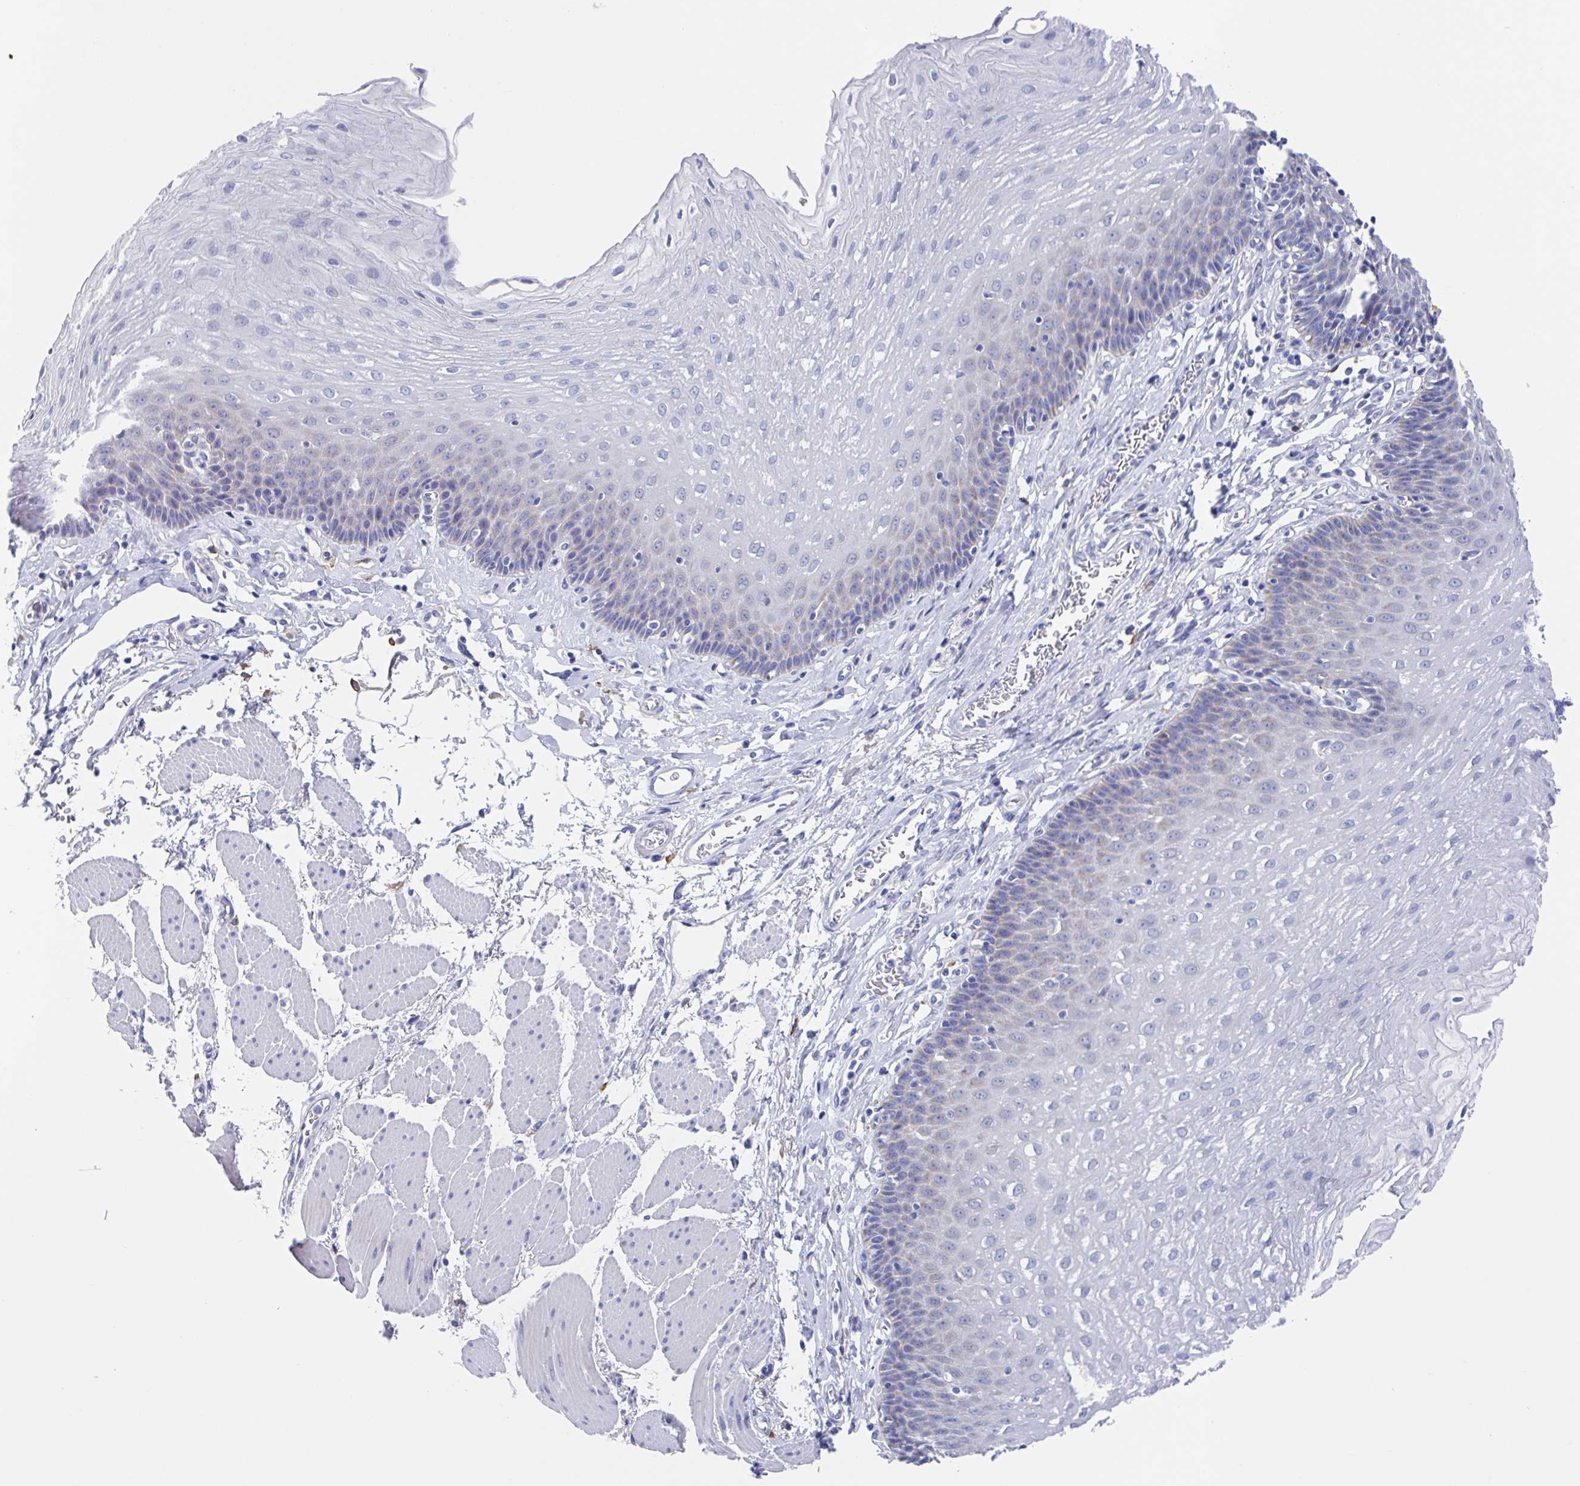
{"staining": {"intensity": "weak", "quantity": "<25%", "location": "cytoplasmic/membranous"}, "tissue": "esophagus", "cell_type": "Squamous epithelial cells", "image_type": "normal", "snomed": [{"axis": "morphology", "description": "Normal tissue, NOS"}, {"axis": "topography", "description": "Esophagus"}], "caption": "Immunohistochemistry (IHC) image of benign esophagus stained for a protein (brown), which shows no positivity in squamous epithelial cells. (DAB (3,3'-diaminobenzidine) immunohistochemistry with hematoxylin counter stain).", "gene": "FCGR3A", "patient": {"sex": "female", "age": 81}}